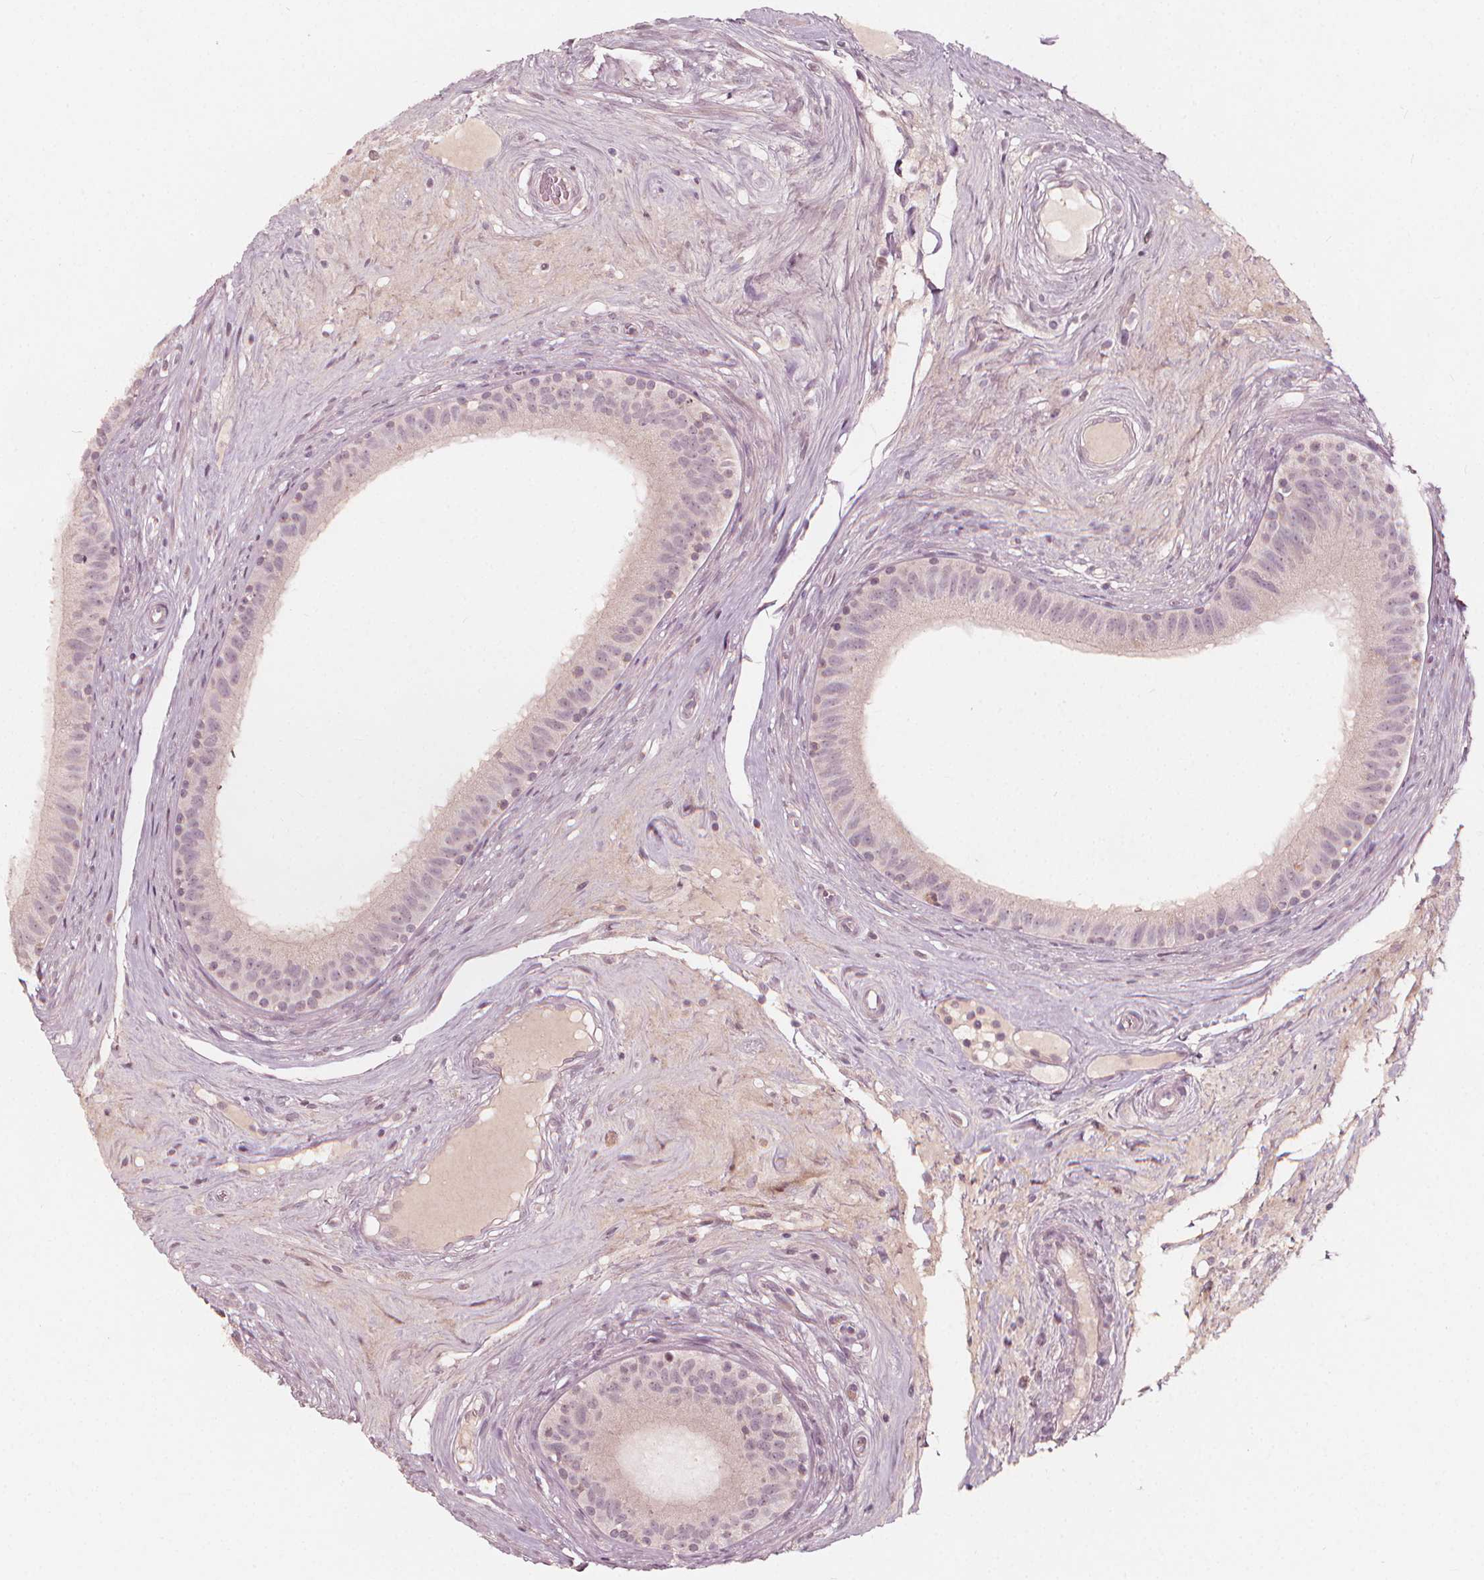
{"staining": {"intensity": "weak", "quantity": "<25%", "location": "cytoplasmic/membranous"}, "tissue": "epididymis", "cell_type": "Glandular cells", "image_type": "normal", "snomed": [{"axis": "morphology", "description": "Normal tissue, NOS"}, {"axis": "topography", "description": "Epididymis"}], "caption": "Benign epididymis was stained to show a protein in brown. There is no significant positivity in glandular cells. (DAB immunohistochemistry (IHC) with hematoxylin counter stain).", "gene": "NPC1L1", "patient": {"sex": "male", "age": 59}}